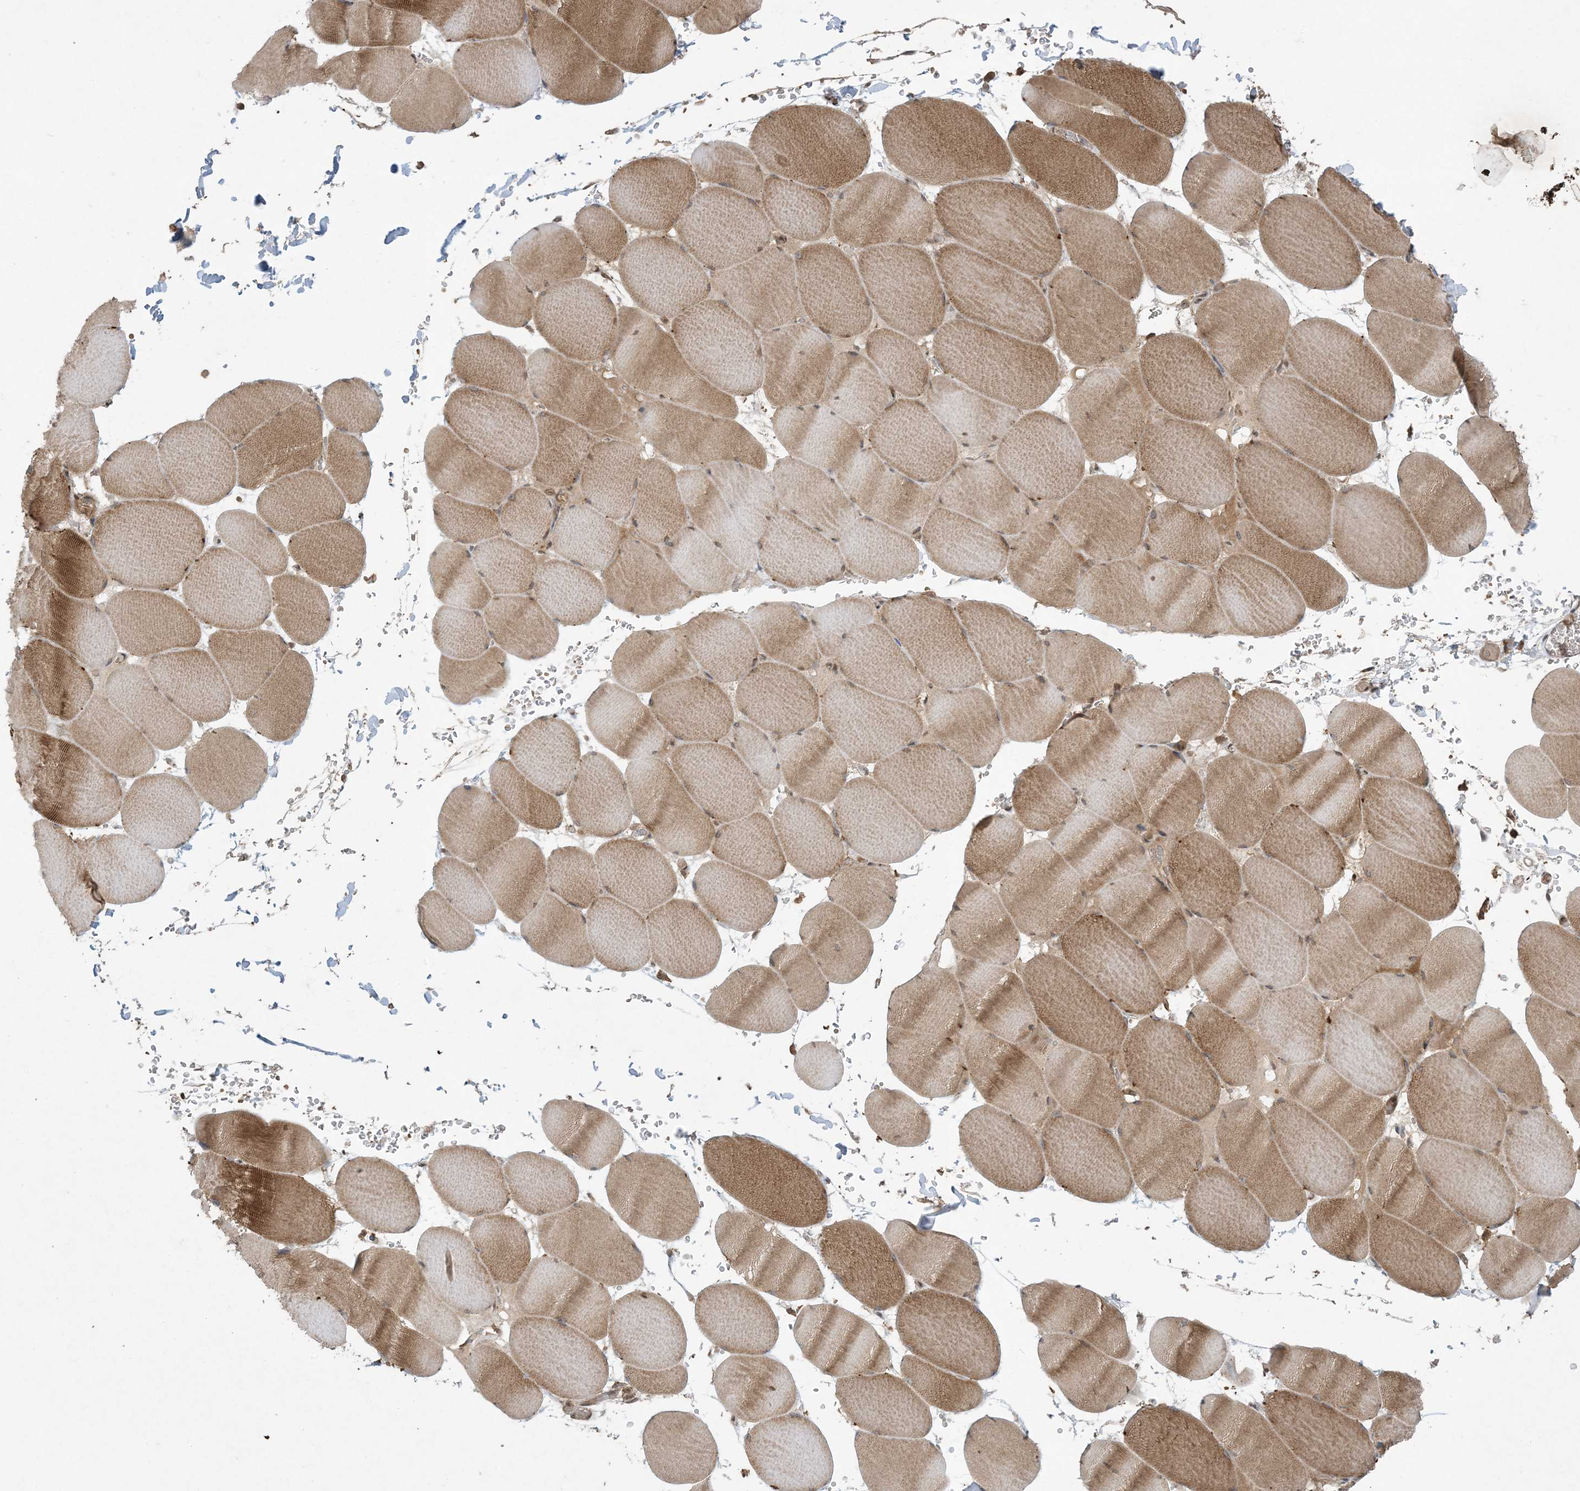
{"staining": {"intensity": "moderate", "quantity": ">75%", "location": "cytoplasmic/membranous"}, "tissue": "skeletal muscle", "cell_type": "Myocytes", "image_type": "normal", "snomed": [{"axis": "morphology", "description": "Normal tissue, NOS"}, {"axis": "topography", "description": "Skeletal muscle"}, {"axis": "topography", "description": "Head-Neck"}], "caption": "Protein expression analysis of normal human skeletal muscle reveals moderate cytoplasmic/membranous positivity in approximately >75% of myocytes.", "gene": "EFCAB8", "patient": {"sex": "male", "age": 66}}